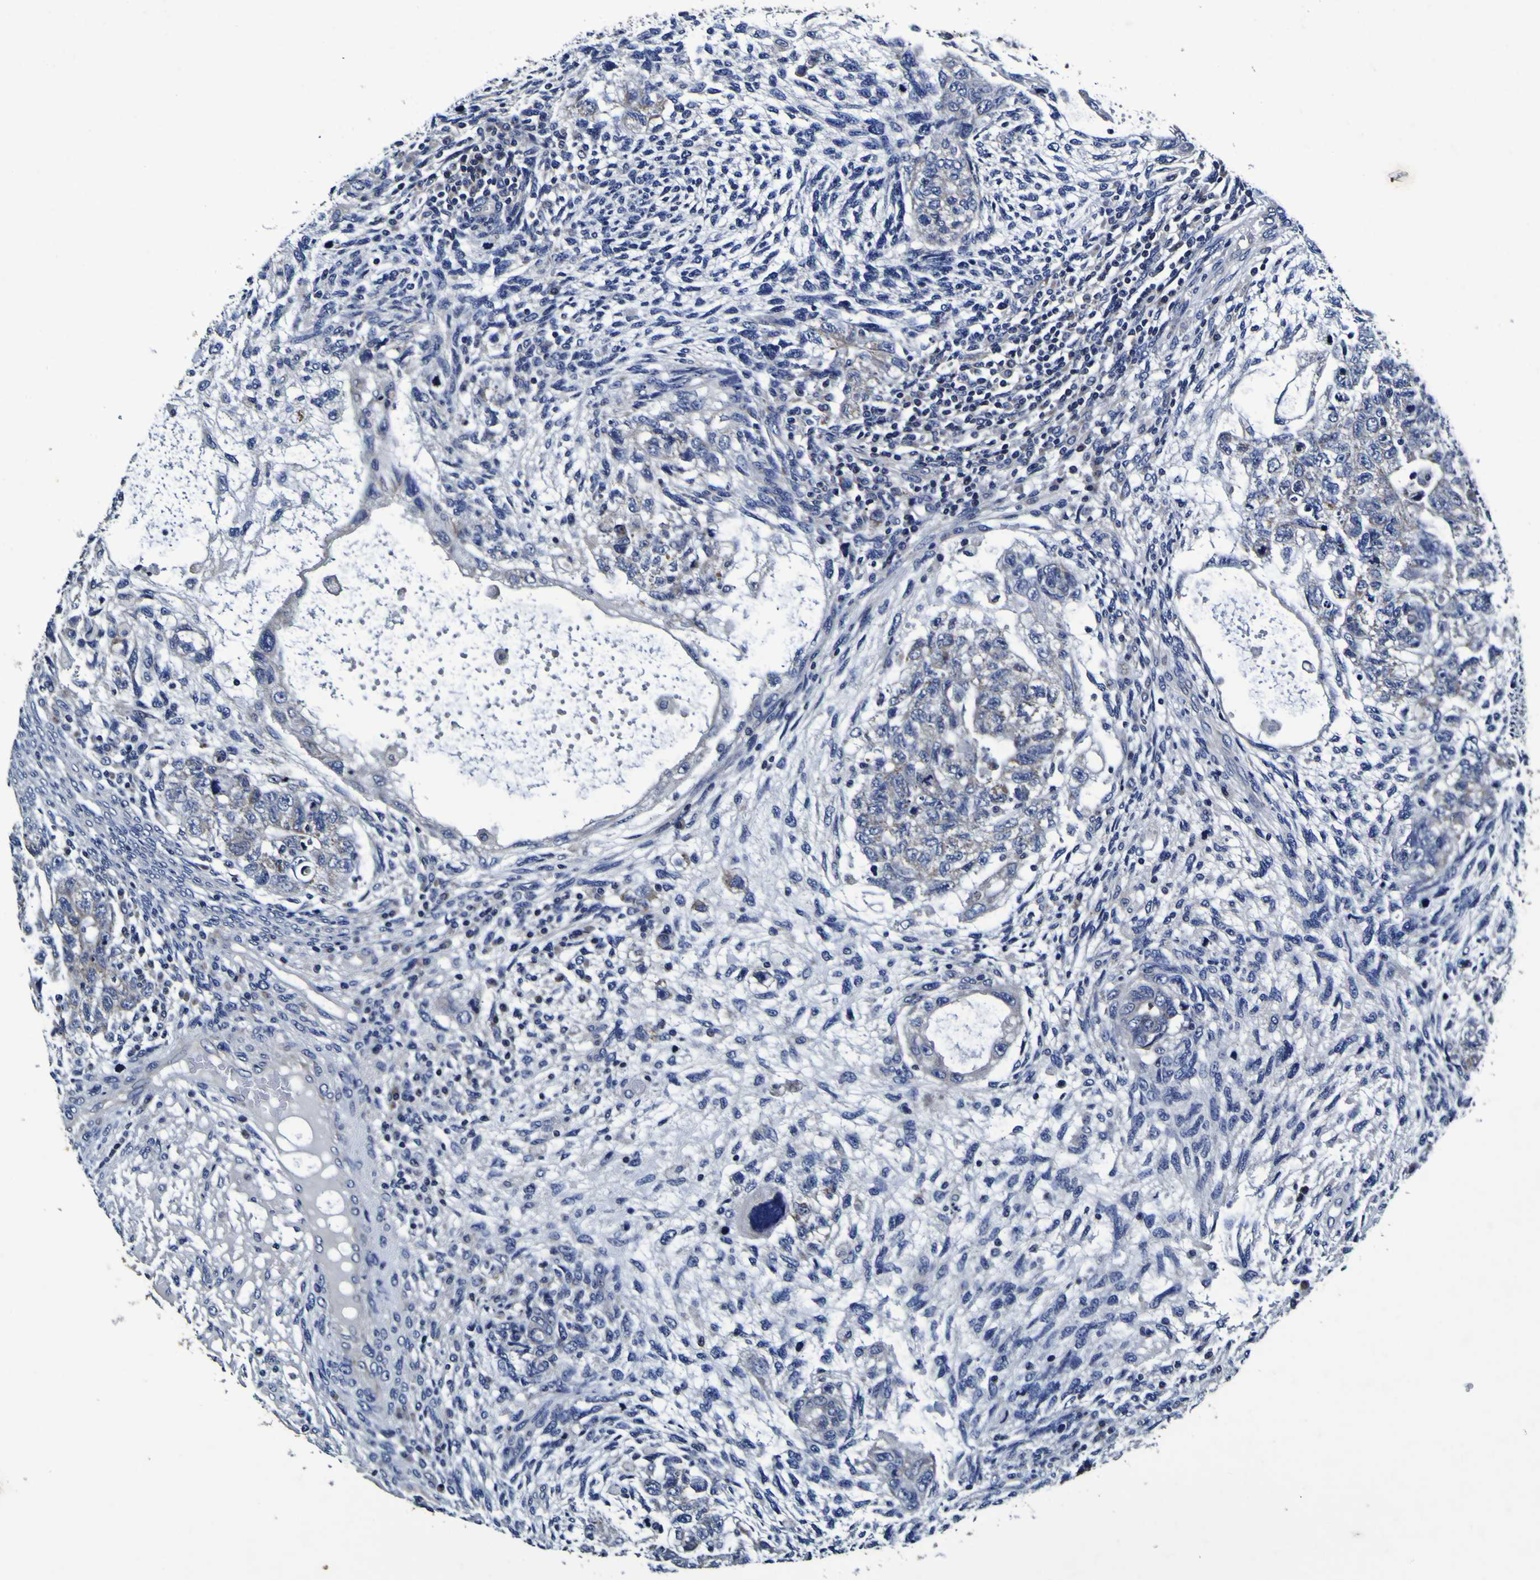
{"staining": {"intensity": "negative", "quantity": "none", "location": "none"}, "tissue": "testis cancer", "cell_type": "Tumor cells", "image_type": "cancer", "snomed": [{"axis": "morphology", "description": "Normal tissue, NOS"}, {"axis": "morphology", "description": "Carcinoma, Embryonal, NOS"}, {"axis": "topography", "description": "Testis"}], "caption": "This is a image of IHC staining of testis cancer (embryonal carcinoma), which shows no positivity in tumor cells. (Immunohistochemistry, brightfield microscopy, high magnification).", "gene": "PANK4", "patient": {"sex": "male", "age": 36}}